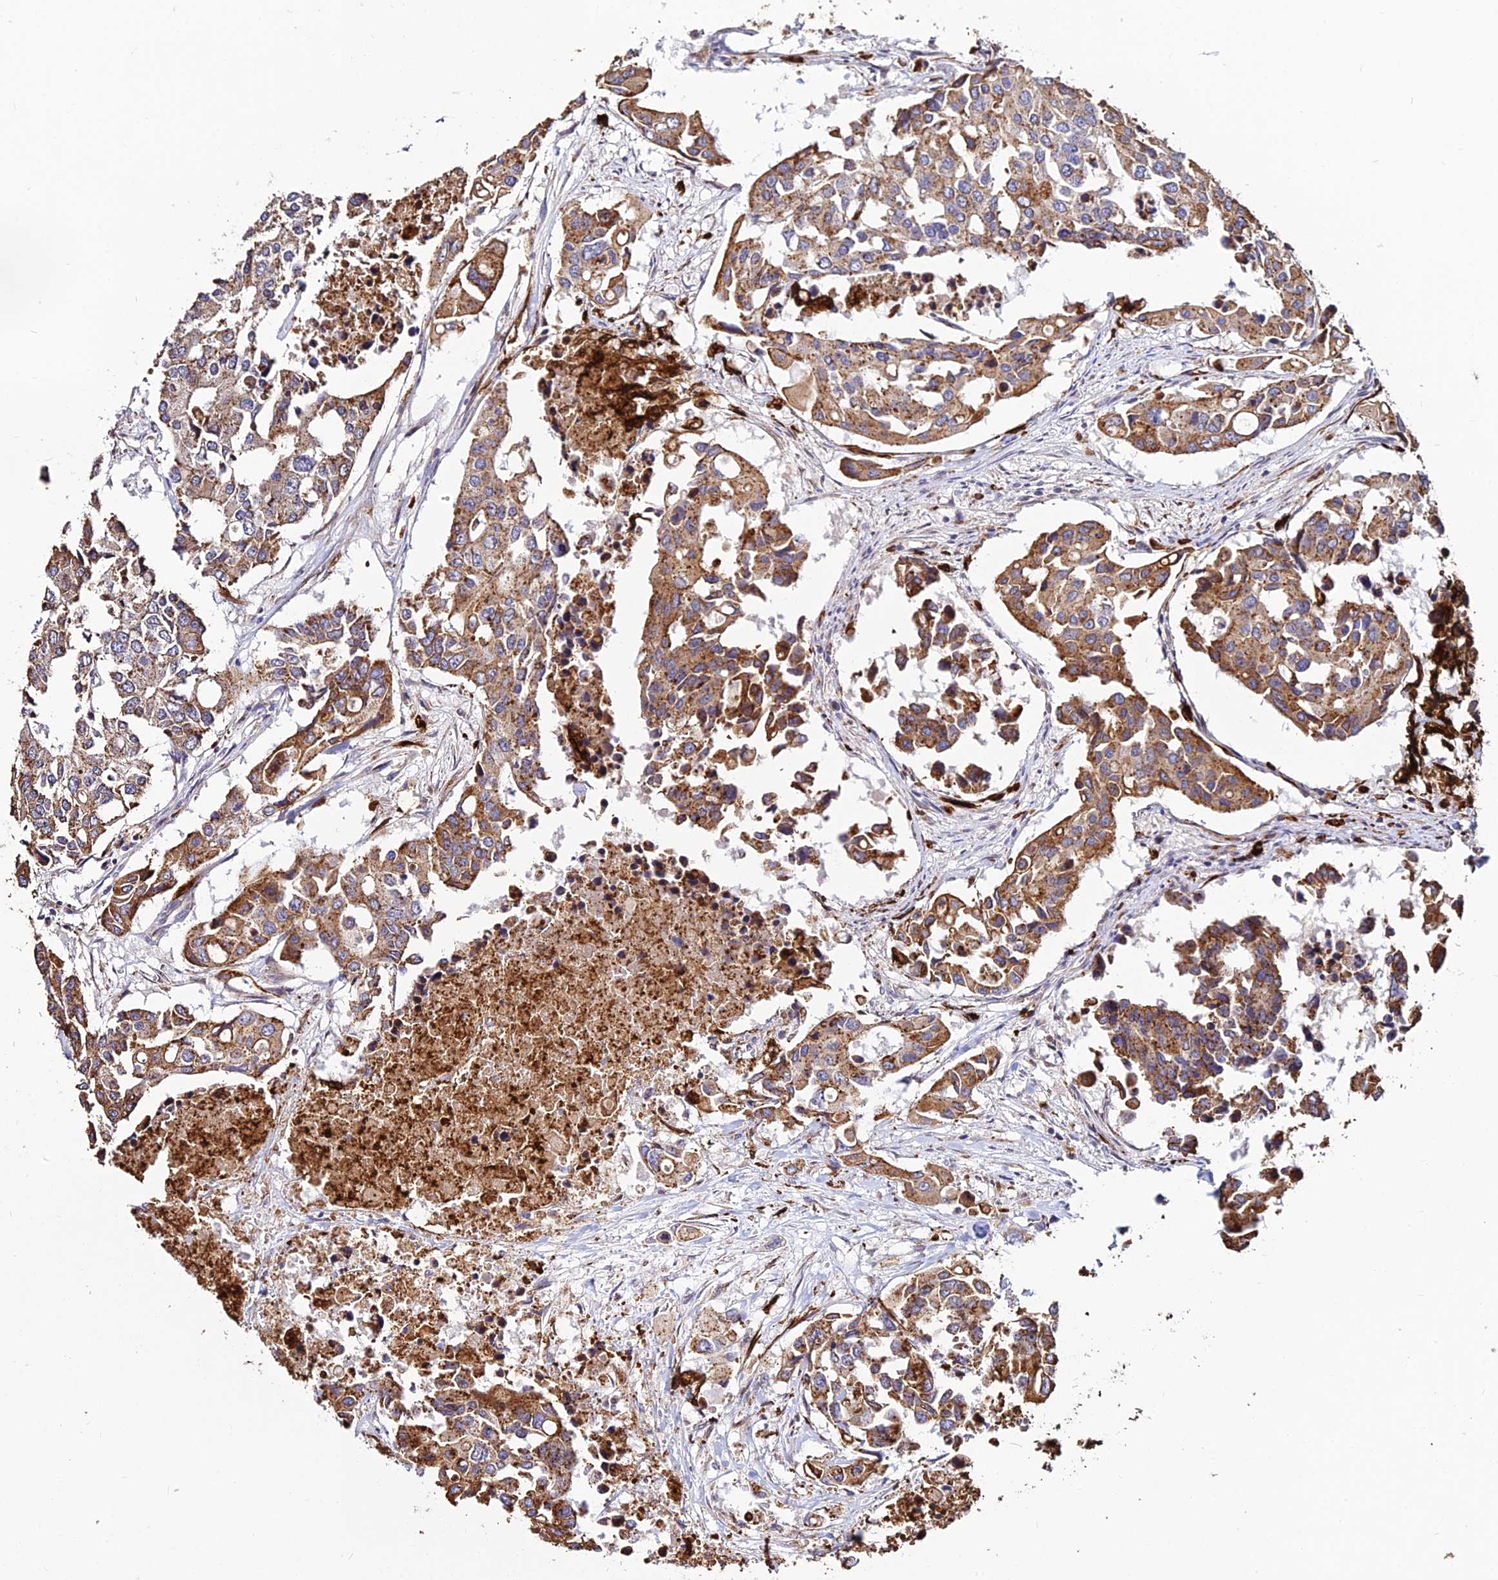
{"staining": {"intensity": "moderate", "quantity": ">75%", "location": "cytoplasmic/membranous"}, "tissue": "colorectal cancer", "cell_type": "Tumor cells", "image_type": "cancer", "snomed": [{"axis": "morphology", "description": "Adenocarcinoma, NOS"}, {"axis": "topography", "description": "Colon"}], "caption": "Immunohistochemistry histopathology image of colorectal adenocarcinoma stained for a protein (brown), which exhibits medium levels of moderate cytoplasmic/membranous expression in about >75% of tumor cells.", "gene": "PEX19", "patient": {"sex": "male", "age": 77}}